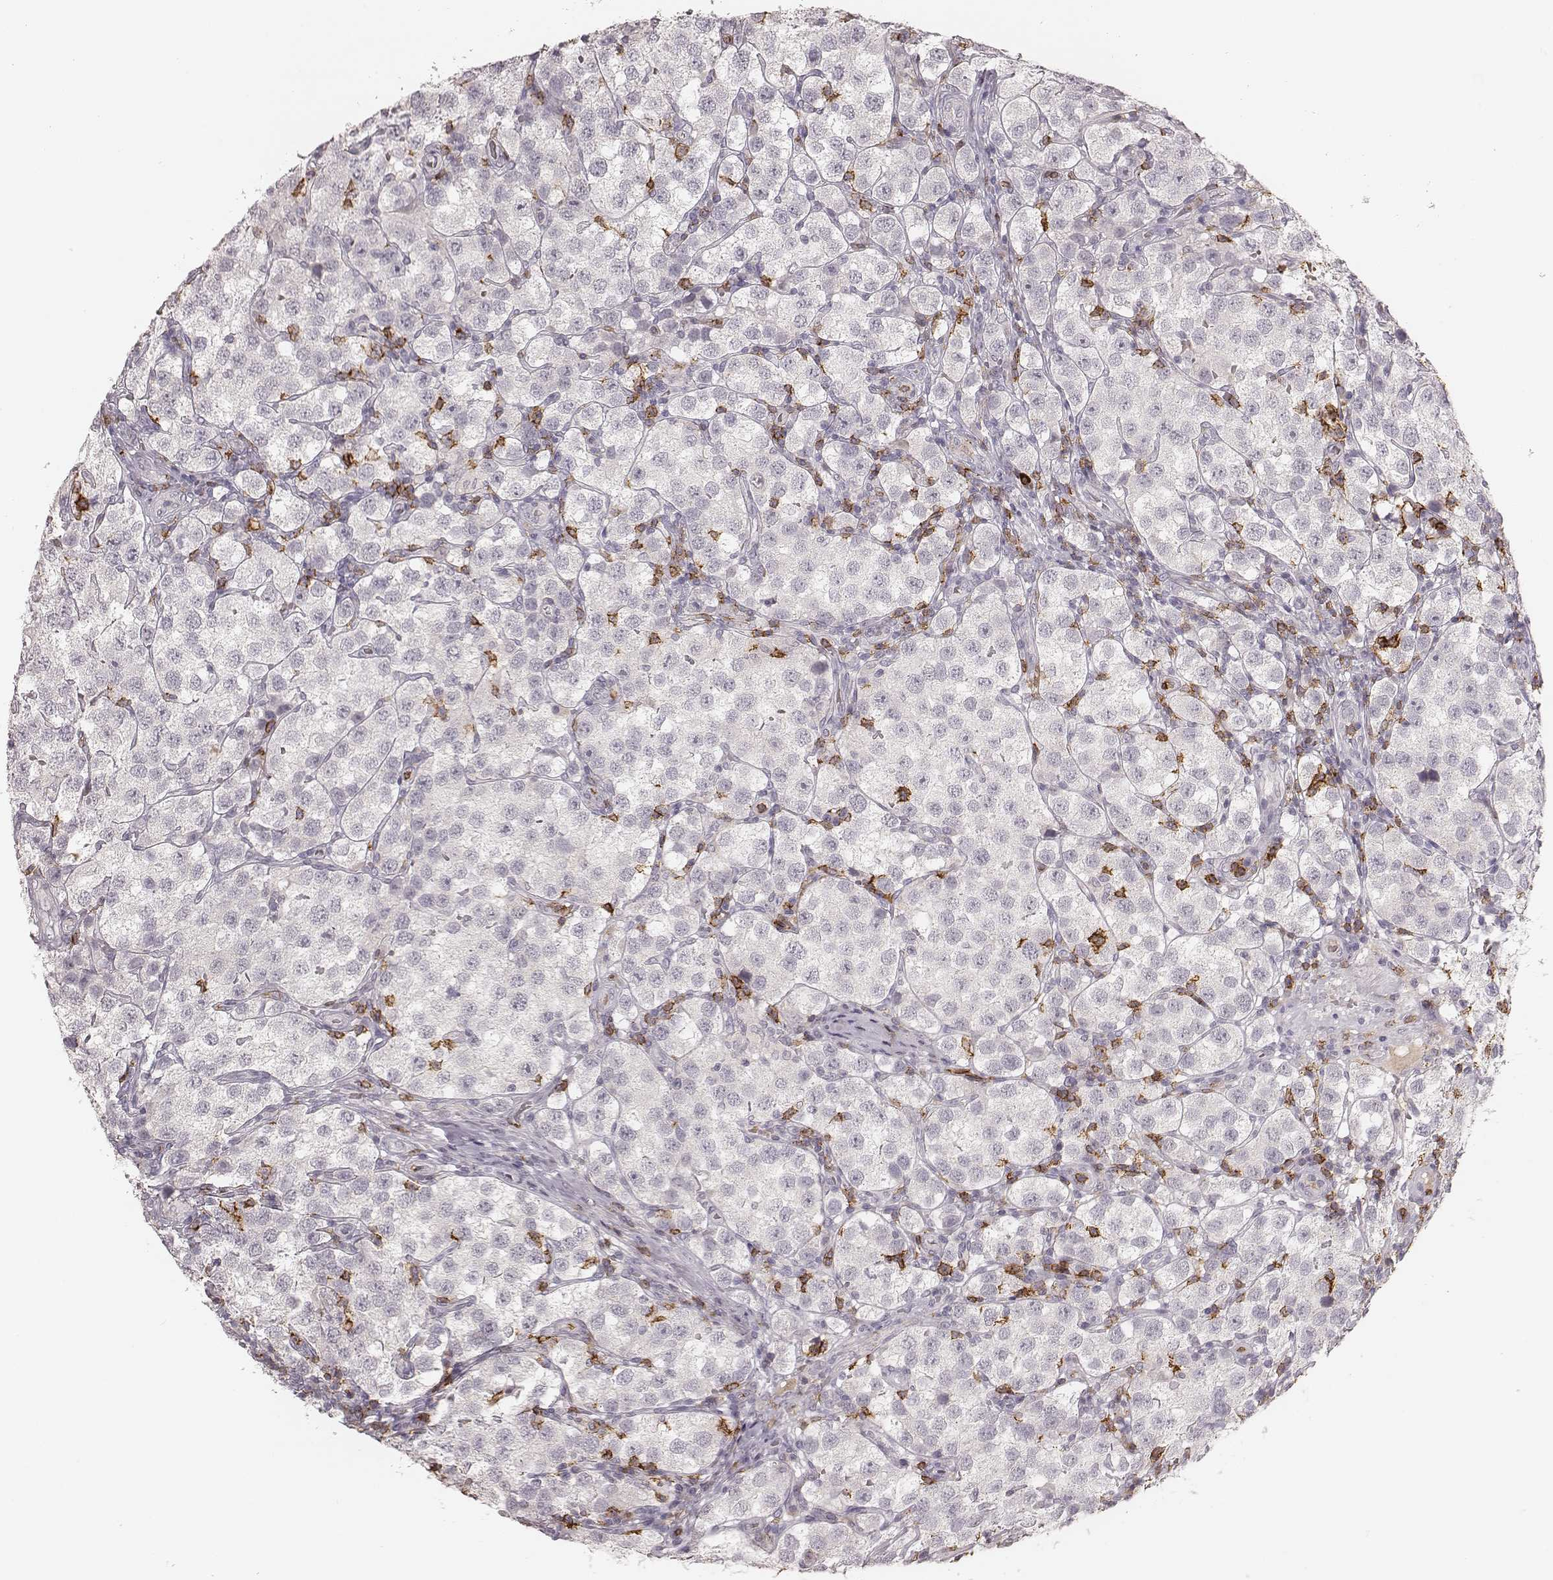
{"staining": {"intensity": "negative", "quantity": "none", "location": "none"}, "tissue": "testis cancer", "cell_type": "Tumor cells", "image_type": "cancer", "snomed": [{"axis": "morphology", "description": "Seminoma, NOS"}, {"axis": "topography", "description": "Testis"}], "caption": "Testis cancer (seminoma) stained for a protein using IHC reveals no expression tumor cells.", "gene": "CD8A", "patient": {"sex": "male", "age": 37}}